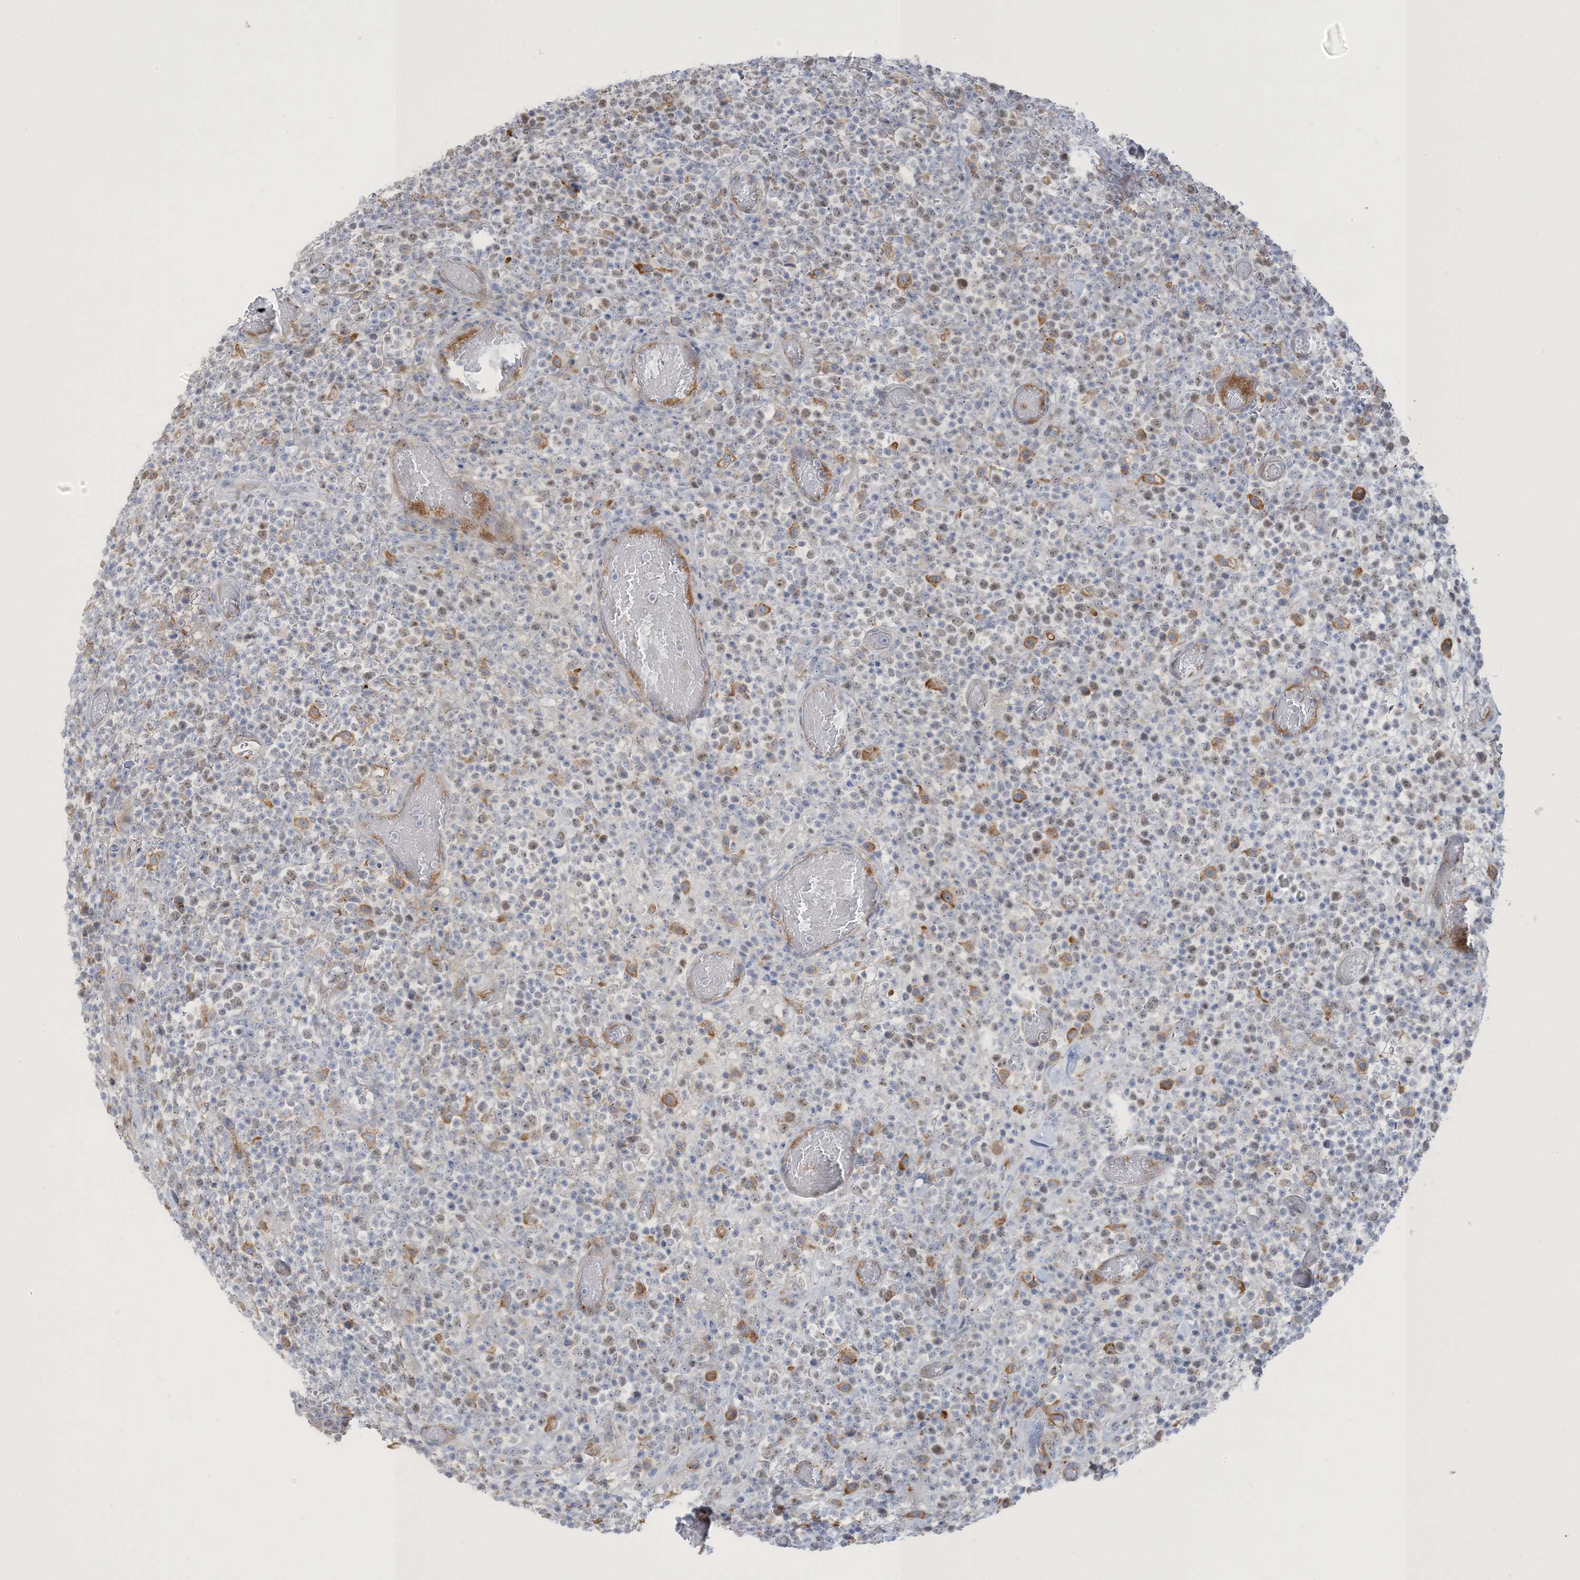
{"staining": {"intensity": "weak", "quantity": "25%-75%", "location": "nuclear"}, "tissue": "lymphoma", "cell_type": "Tumor cells", "image_type": "cancer", "snomed": [{"axis": "morphology", "description": "Malignant lymphoma, non-Hodgkin's type, High grade"}, {"axis": "topography", "description": "Colon"}], "caption": "Immunohistochemistry (IHC) histopathology image of malignant lymphoma, non-Hodgkin's type (high-grade) stained for a protein (brown), which shows low levels of weak nuclear staining in about 25%-75% of tumor cells.", "gene": "PEAR1", "patient": {"sex": "female", "age": 53}}